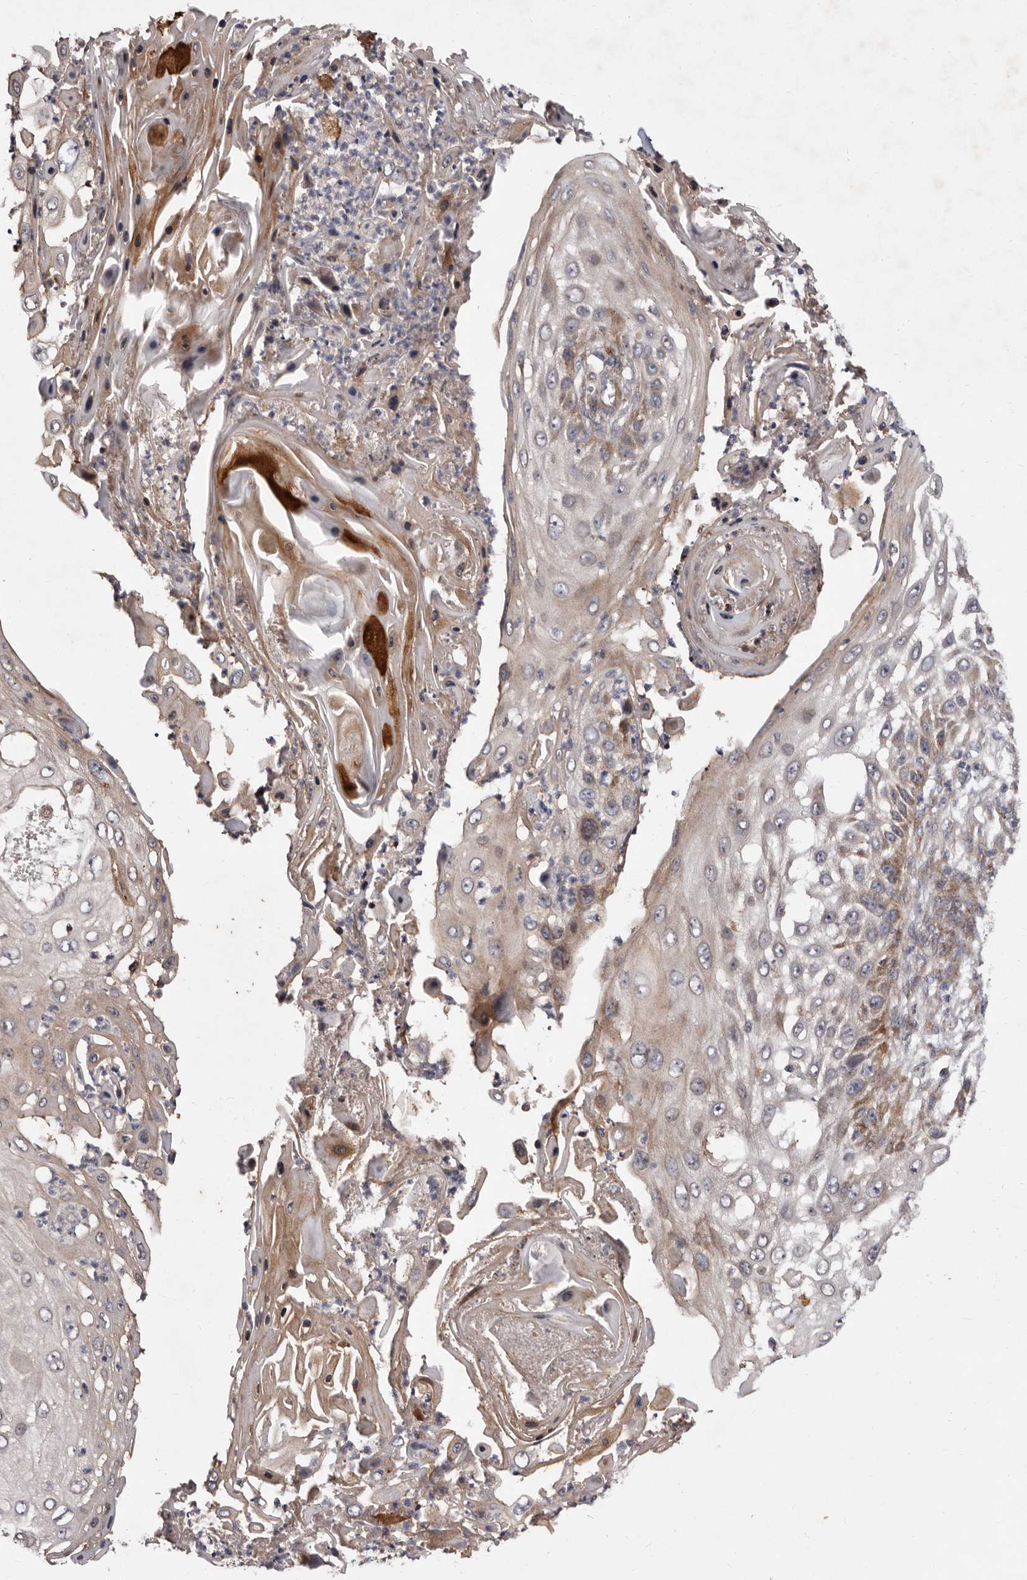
{"staining": {"intensity": "moderate", "quantity": "25%-75%", "location": "cytoplasmic/membranous"}, "tissue": "skin cancer", "cell_type": "Tumor cells", "image_type": "cancer", "snomed": [{"axis": "morphology", "description": "Squamous cell carcinoma, NOS"}, {"axis": "topography", "description": "Skin"}], "caption": "This micrograph displays immunohistochemistry staining of human skin cancer (squamous cell carcinoma), with medium moderate cytoplasmic/membranous expression in approximately 25%-75% of tumor cells.", "gene": "FLAD1", "patient": {"sex": "female", "age": 44}}